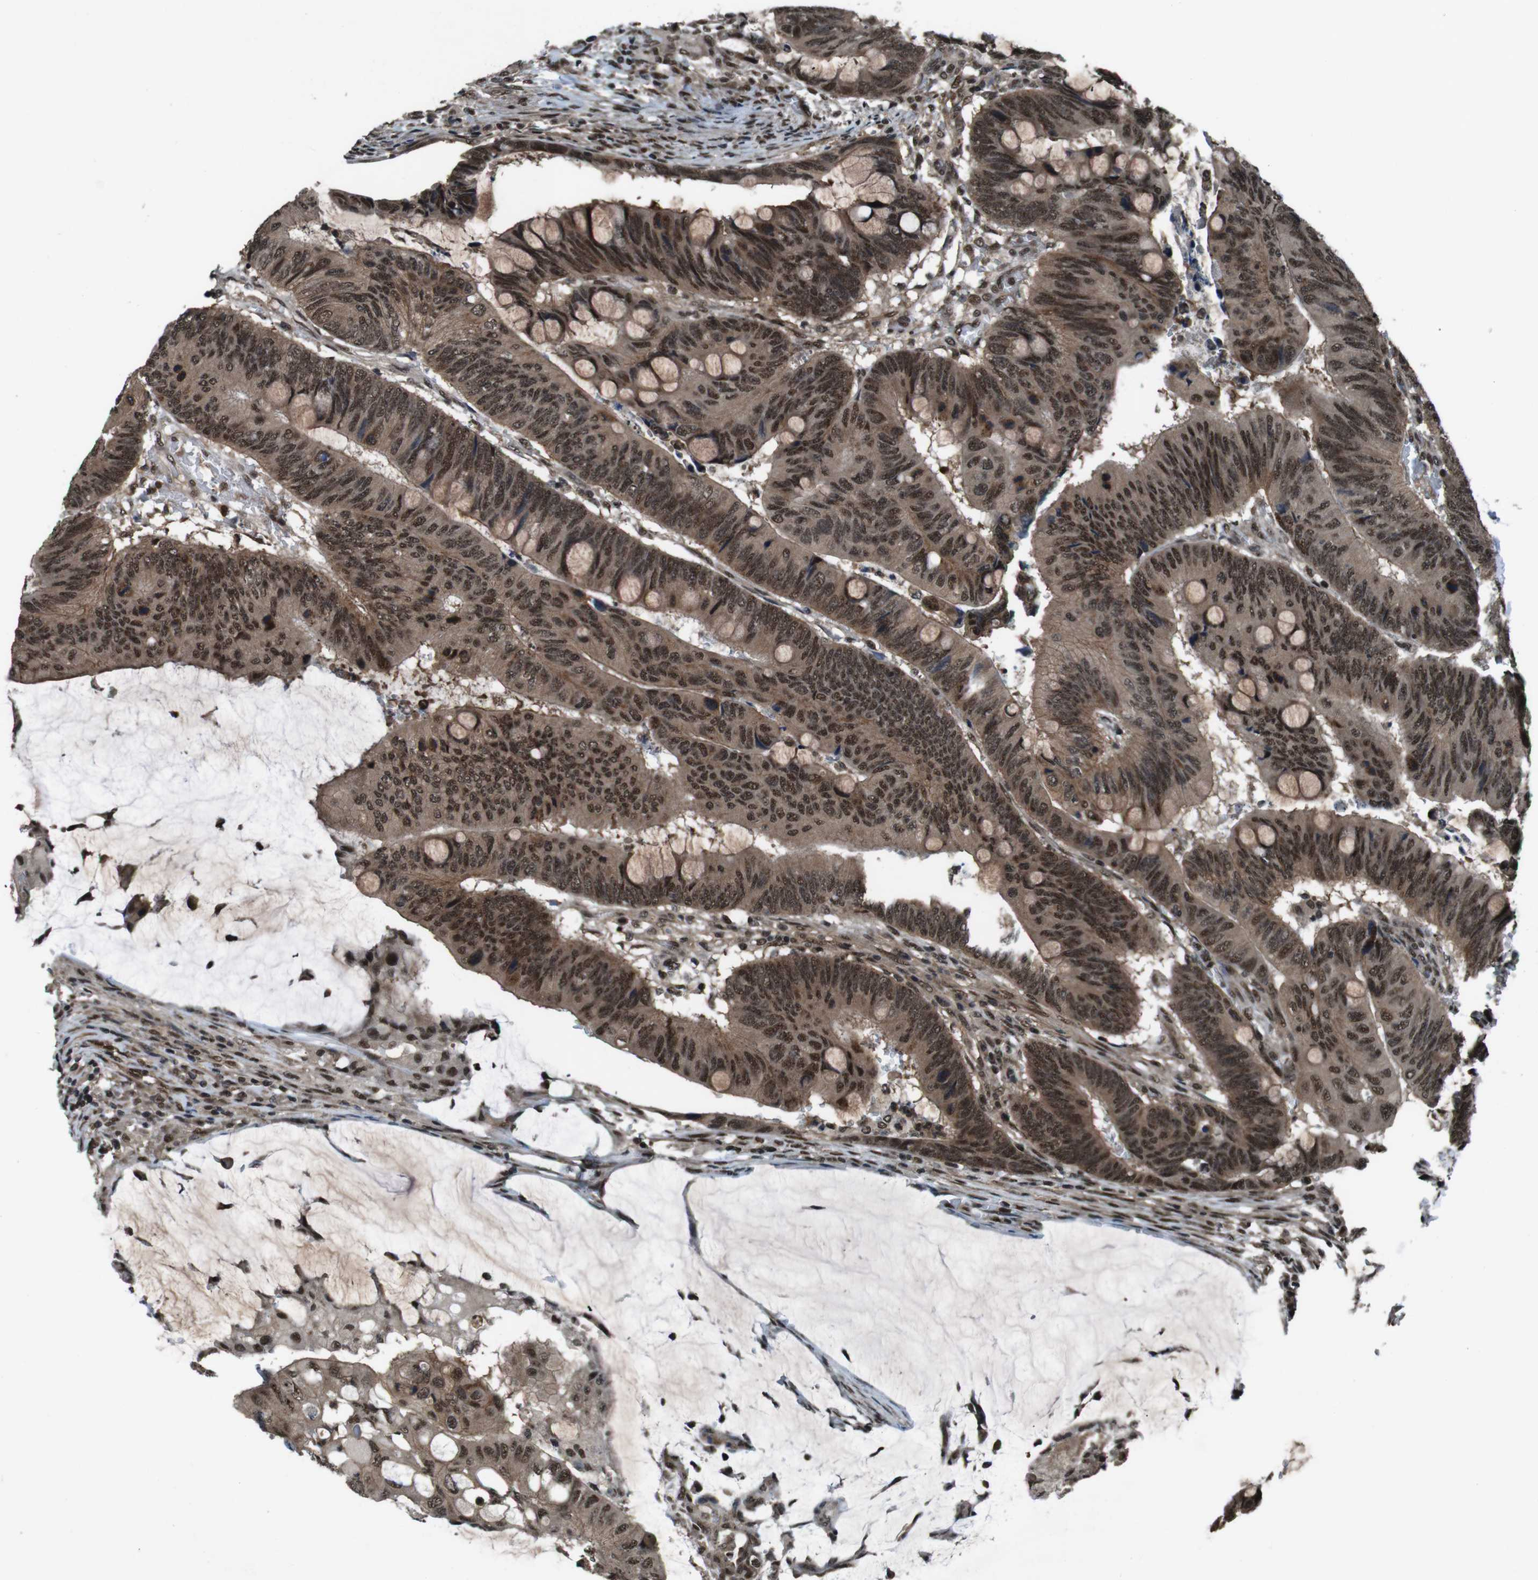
{"staining": {"intensity": "moderate", "quantity": ">75%", "location": "cytoplasmic/membranous,nuclear"}, "tissue": "colorectal cancer", "cell_type": "Tumor cells", "image_type": "cancer", "snomed": [{"axis": "morphology", "description": "Normal tissue, NOS"}, {"axis": "morphology", "description": "Adenocarcinoma, NOS"}, {"axis": "topography", "description": "Rectum"}, {"axis": "topography", "description": "Peripheral nerve tissue"}], "caption": "An image of human colorectal cancer (adenocarcinoma) stained for a protein displays moderate cytoplasmic/membranous and nuclear brown staining in tumor cells.", "gene": "NR4A2", "patient": {"sex": "male", "age": 92}}